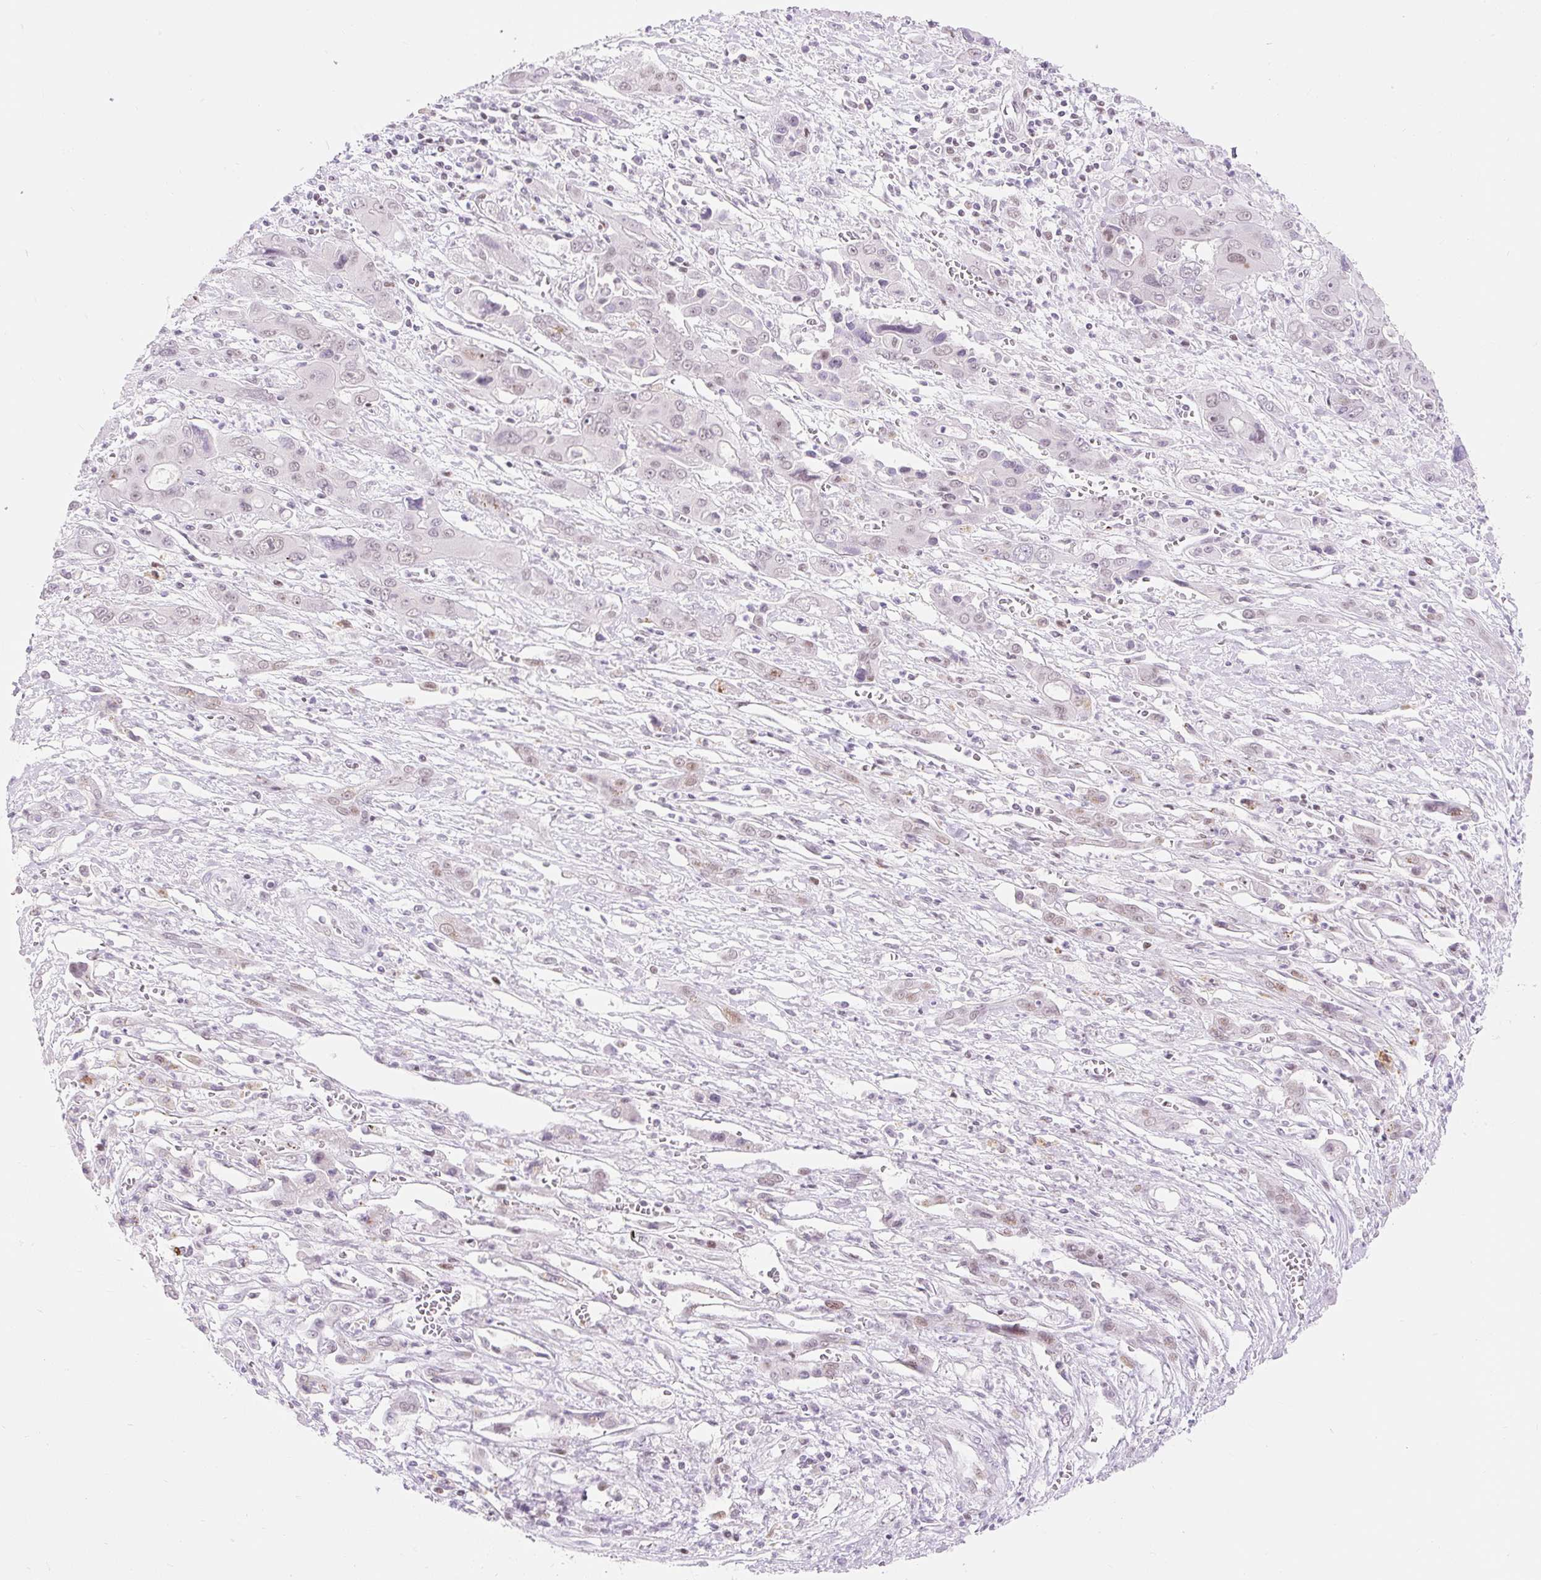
{"staining": {"intensity": "weak", "quantity": "<25%", "location": "nuclear"}, "tissue": "liver cancer", "cell_type": "Tumor cells", "image_type": "cancer", "snomed": [{"axis": "morphology", "description": "Cholangiocarcinoma"}, {"axis": "topography", "description": "Liver"}], "caption": "This image is of liver cholangiocarcinoma stained with immunohistochemistry to label a protein in brown with the nuclei are counter-stained blue. There is no staining in tumor cells.", "gene": "H2BW1", "patient": {"sex": "male", "age": 67}}